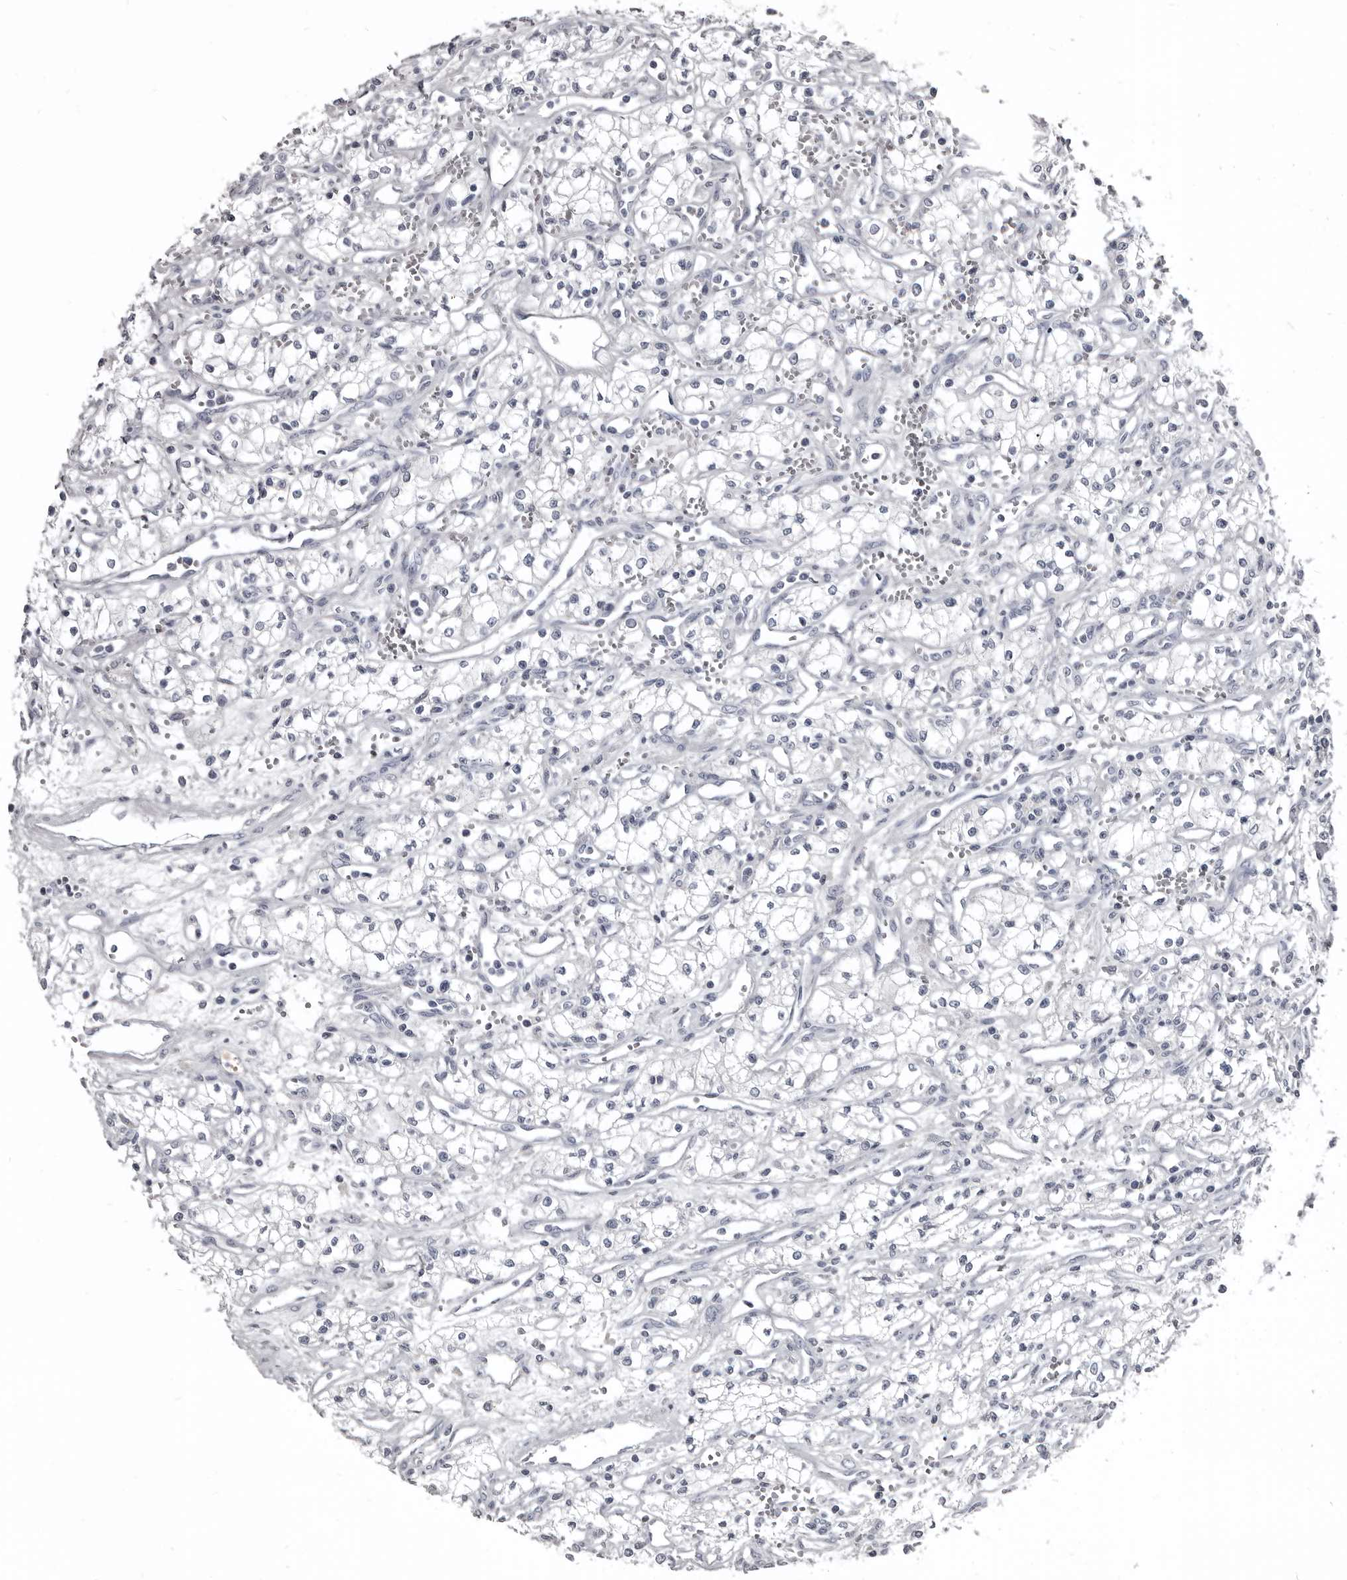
{"staining": {"intensity": "negative", "quantity": "none", "location": "none"}, "tissue": "renal cancer", "cell_type": "Tumor cells", "image_type": "cancer", "snomed": [{"axis": "morphology", "description": "Adenocarcinoma, NOS"}, {"axis": "topography", "description": "Kidney"}], "caption": "A high-resolution photomicrograph shows IHC staining of renal adenocarcinoma, which exhibits no significant expression in tumor cells.", "gene": "GREB1", "patient": {"sex": "male", "age": 59}}